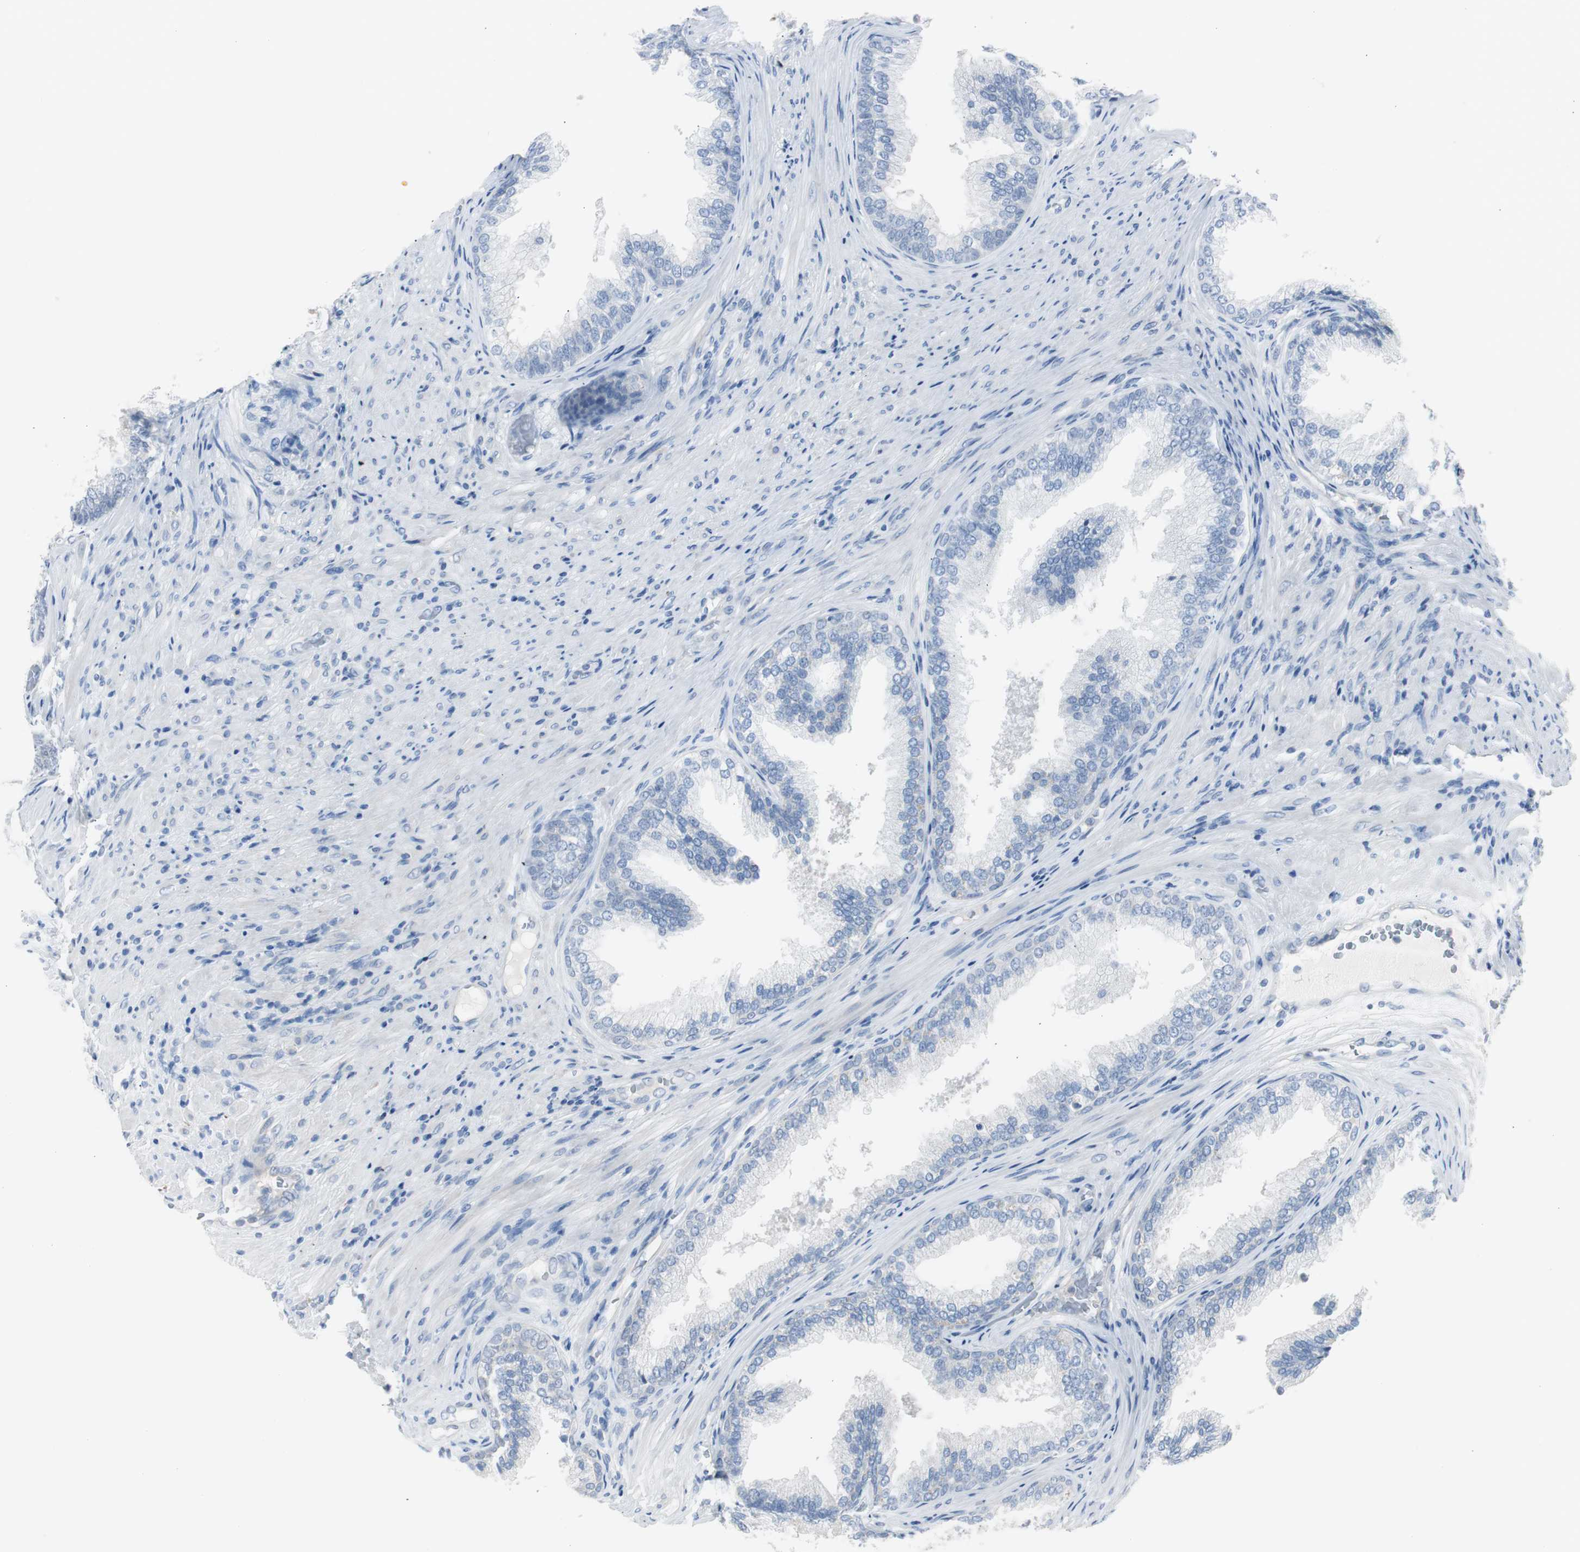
{"staining": {"intensity": "negative", "quantity": "none", "location": "none"}, "tissue": "prostate", "cell_type": "Glandular cells", "image_type": "normal", "snomed": [{"axis": "morphology", "description": "Normal tissue, NOS"}, {"axis": "topography", "description": "Prostate"}], "caption": "Immunohistochemical staining of normal prostate displays no significant expression in glandular cells.", "gene": "S100A7A", "patient": {"sex": "male", "age": 76}}